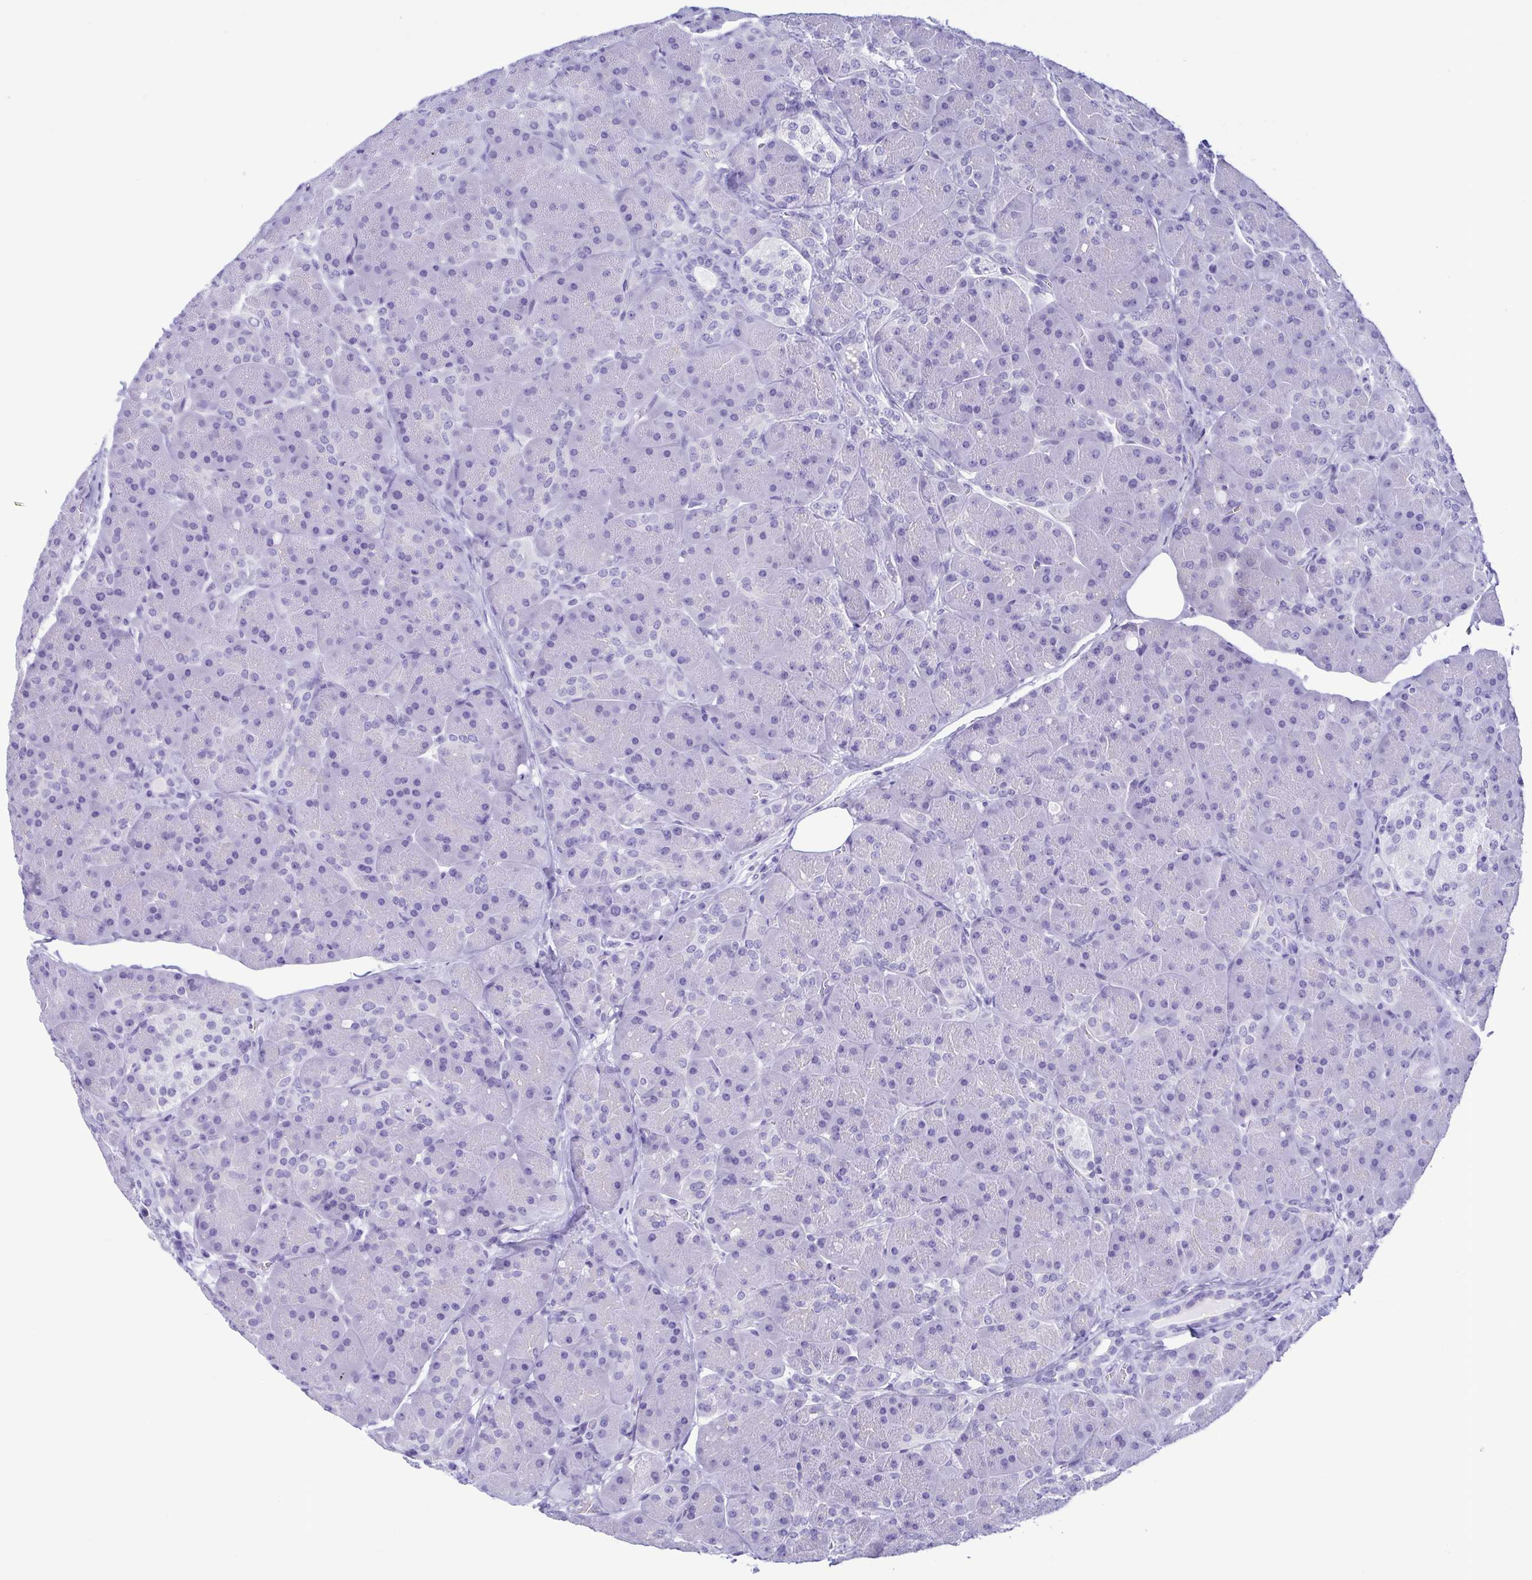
{"staining": {"intensity": "negative", "quantity": "none", "location": "none"}, "tissue": "pancreas", "cell_type": "Exocrine glandular cells", "image_type": "normal", "snomed": [{"axis": "morphology", "description": "Normal tissue, NOS"}, {"axis": "topography", "description": "Pancreas"}], "caption": "IHC image of benign pancreas: pancreas stained with DAB (3,3'-diaminobenzidine) displays no significant protein staining in exocrine glandular cells.", "gene": "TSPY10", "patient": {"sex": "male", "age": 55}}